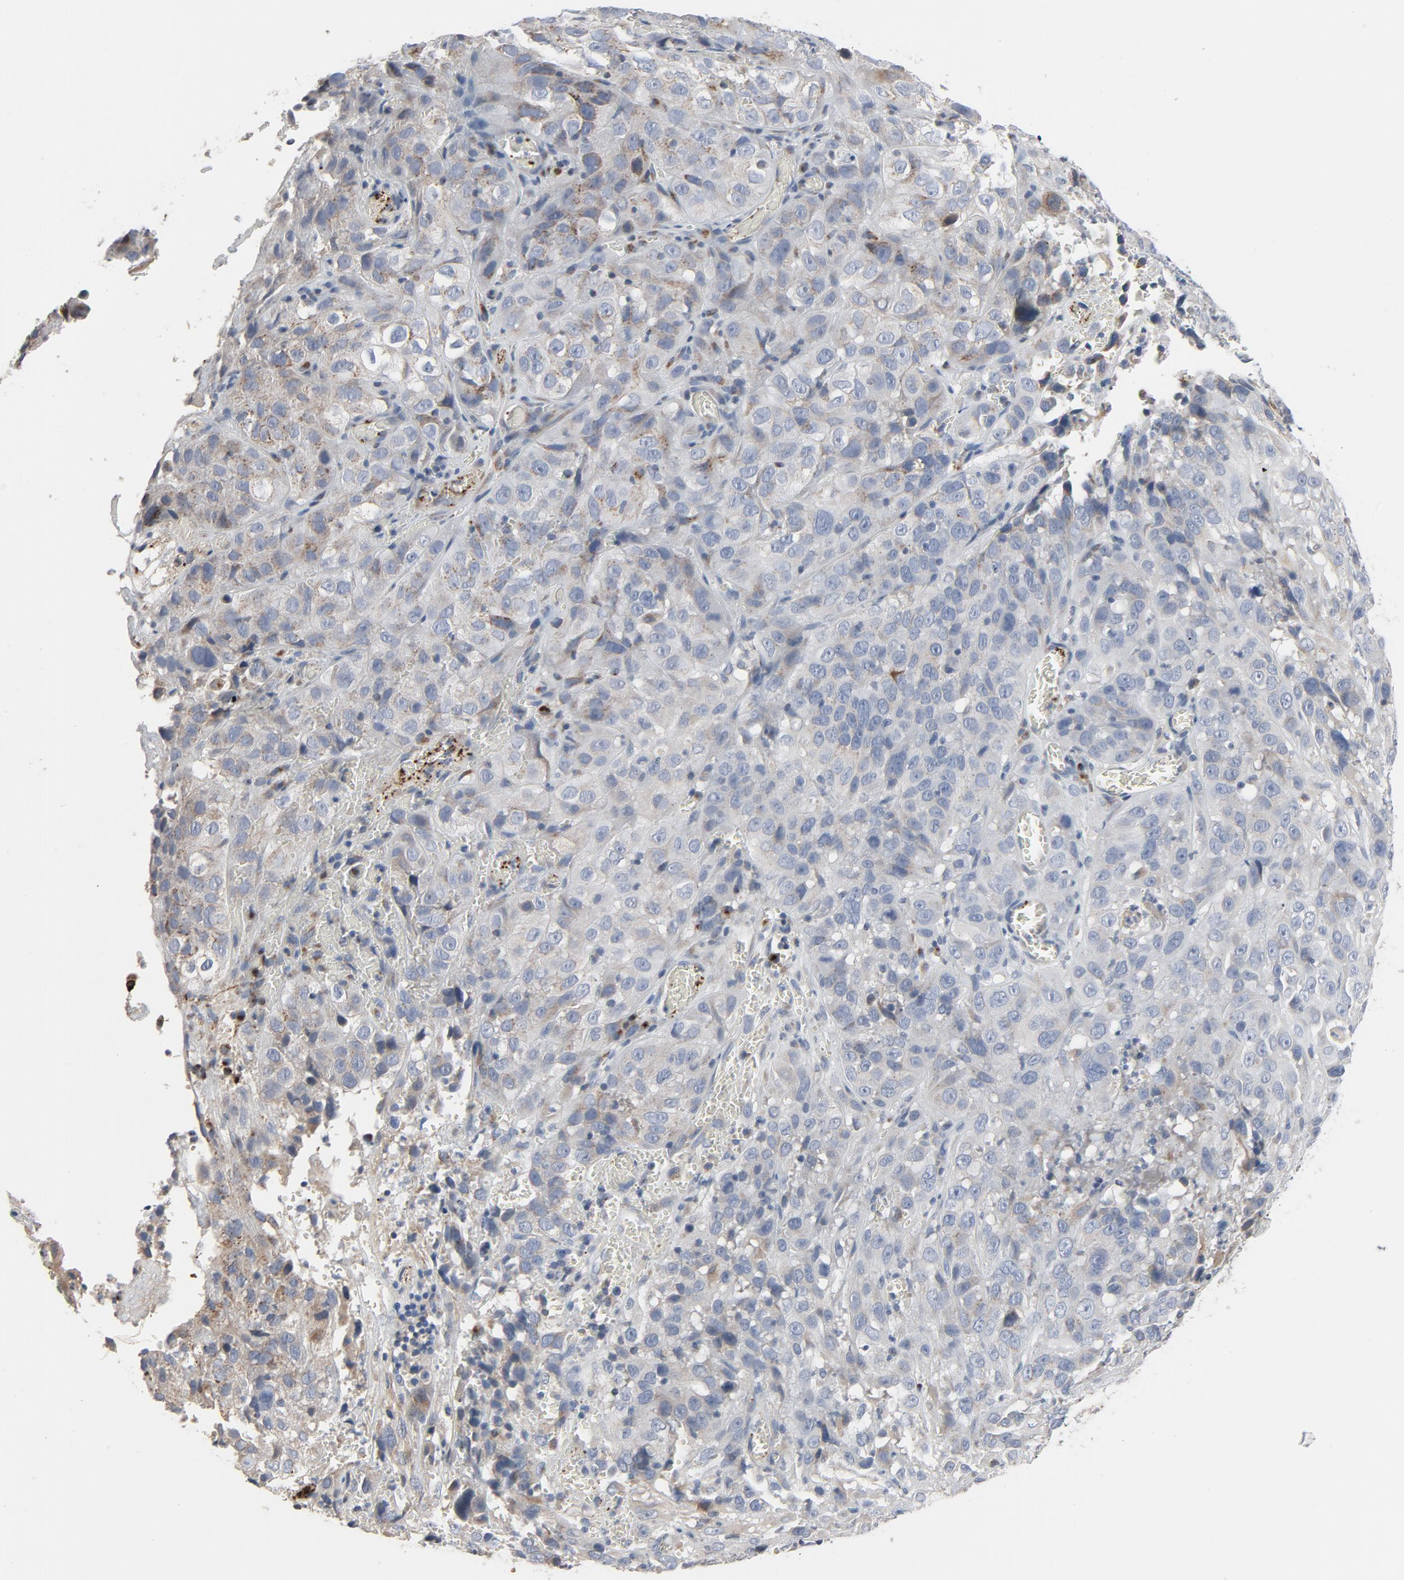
{"staining": {"intensity": "negative", "quantity": "none", "location": "none"}, "tissue": "cervical cancer", "cell_type": "Tumor cells", "image_type": "cancer", "snomed": [{"axis": "morphology", "description": "Adenocarcinoma, NOS"}, {"axis": "topography", "description": "Cervix"}], "caption": "Tumor cells show no significant protein positivity in cervical adenocarcinoma.", "gene": "LMAN2", "patient": {"sex": "female", "age": 47}}